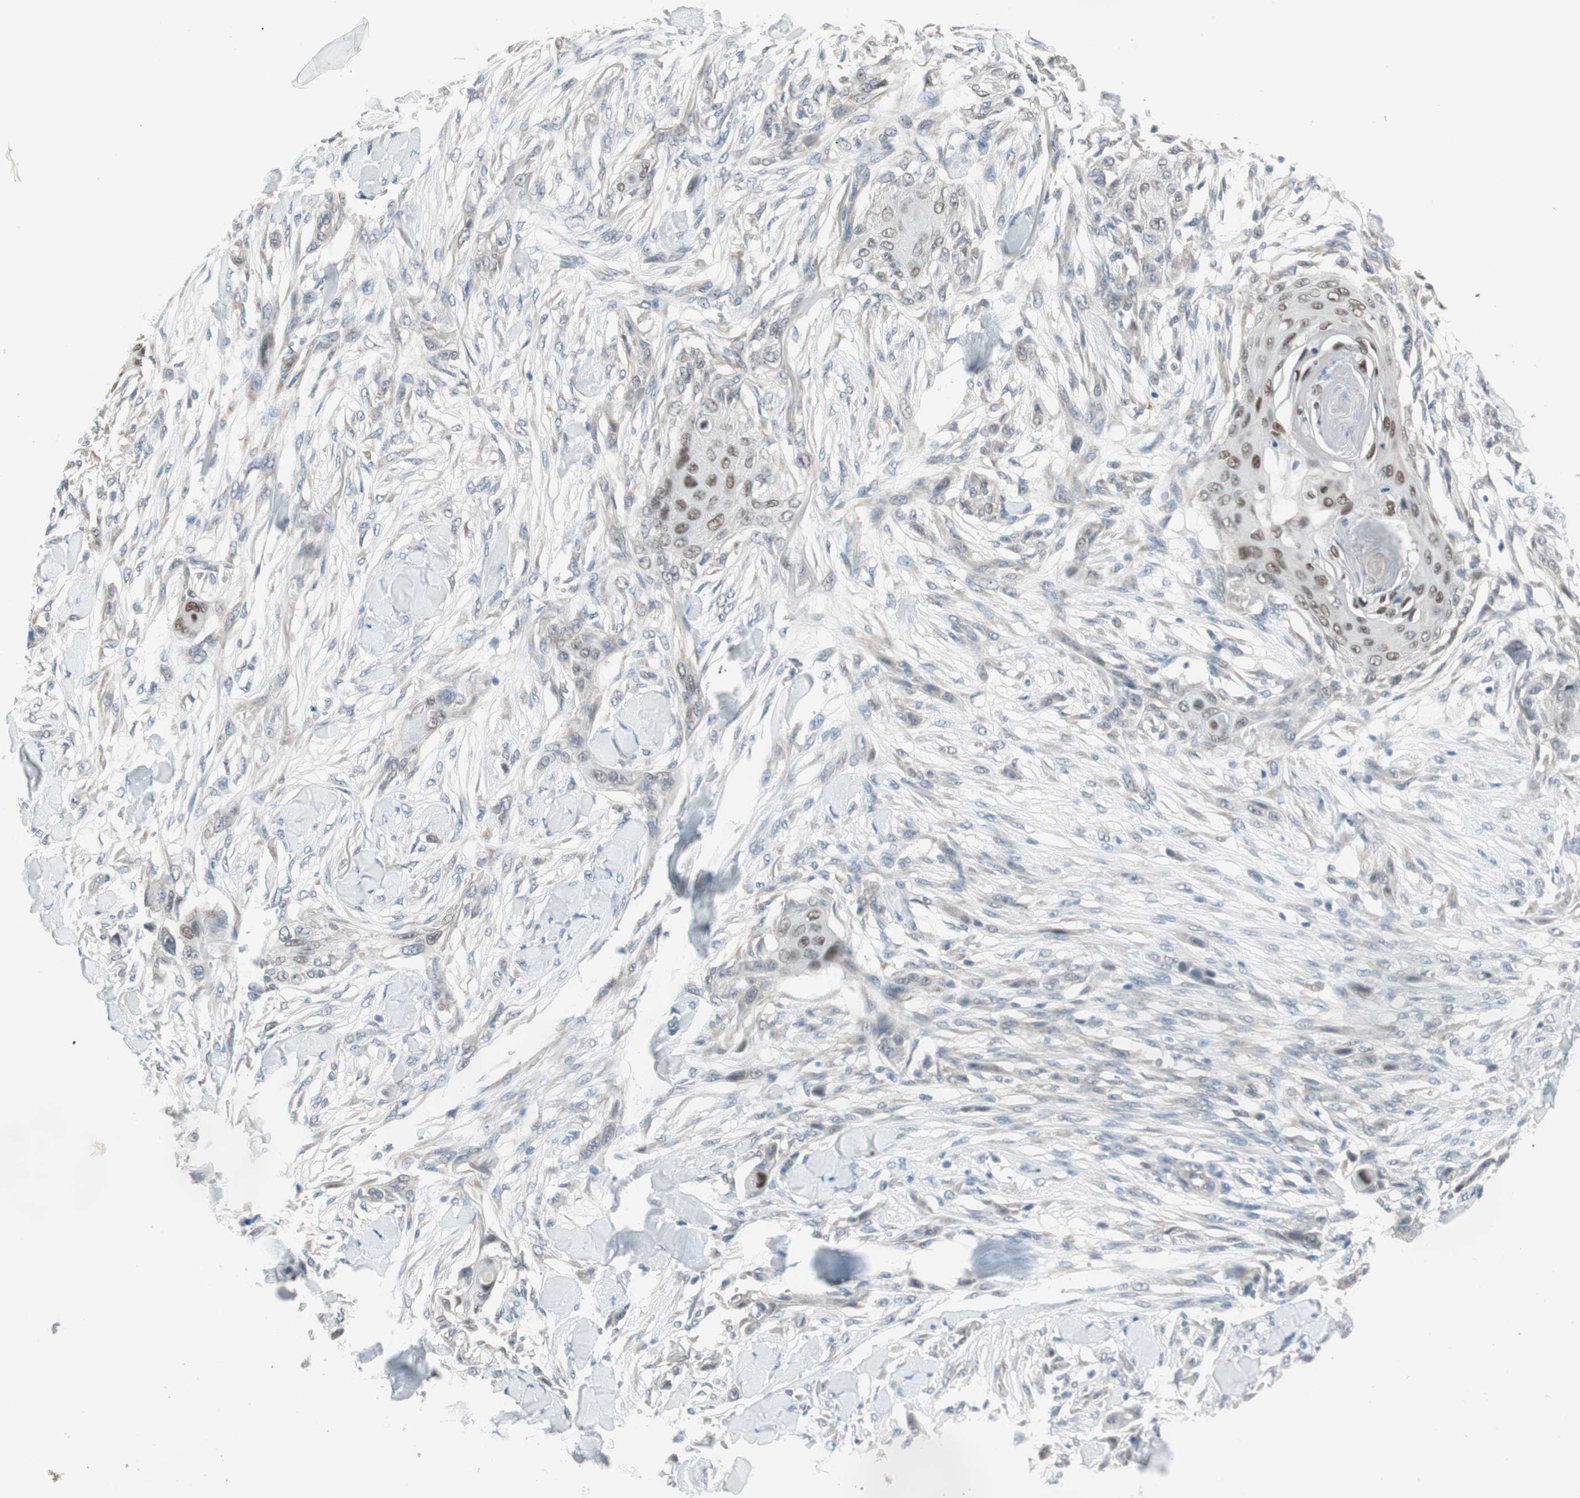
{"staining": {"intensity": "weak", "quantity": "25%-75%", "location": "nuclear"}, "tissue": "skin cancer", "cell_type": "Tumor cells", "image_type": "cancer", "snomed": [{"axis": "morphology", "description": "Squamous cell carcinoma, NOS"}, {"axis": "topography", "description": "Skin"}], "caption": "Protein staining of squamous cell carcinoma (skin) tissue exhibits weak nuclear staining in about 25%-75% of tumor cells.", "gene": "GRHL1", "patient": {"sex": "female", "age": 59}}